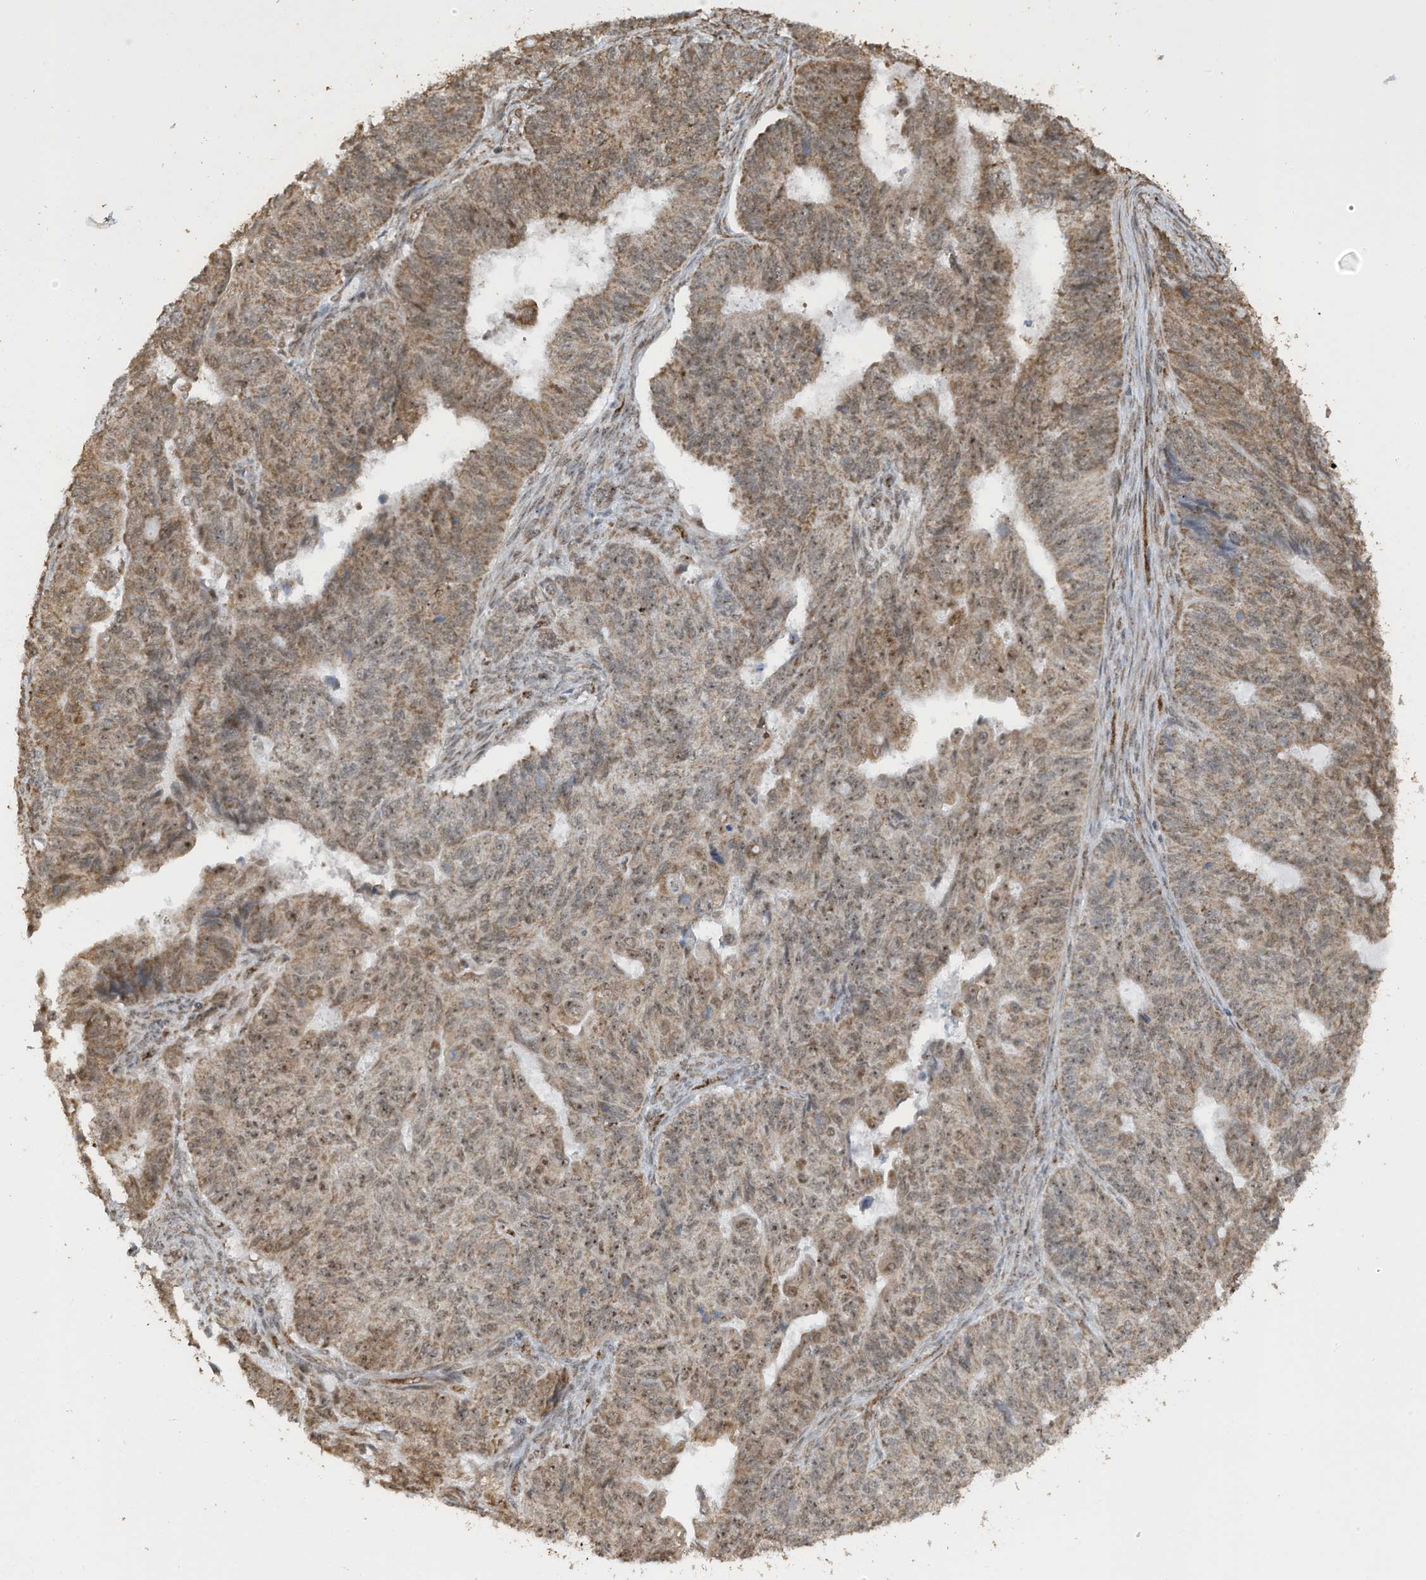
{"staining": {"intensity": "moderate", "quantity": ">75%", "location": "cytoplasmic/membranous,nuclear"}, "tissue": "endometrial cancer", "cell_type": "Tumor cells", "image_type": "cancer", "snomed": [{"axis": "morphology", "description": "Adenocarcinoma, NOS"}, {"axis": "topography", "description": "Endometrium"}], "caption": "Immunohistochemistry (IHC) of human endometrial cancer (adenocarcinoma) exhibits medium levels of moderate cytoplasmic/membranous and nuclear positivity in approximately >75% of tumor cells. Nuclei are stained in blue.", "gene": "ERLEC1", "patient": {"sex": "female", "age": 32}}